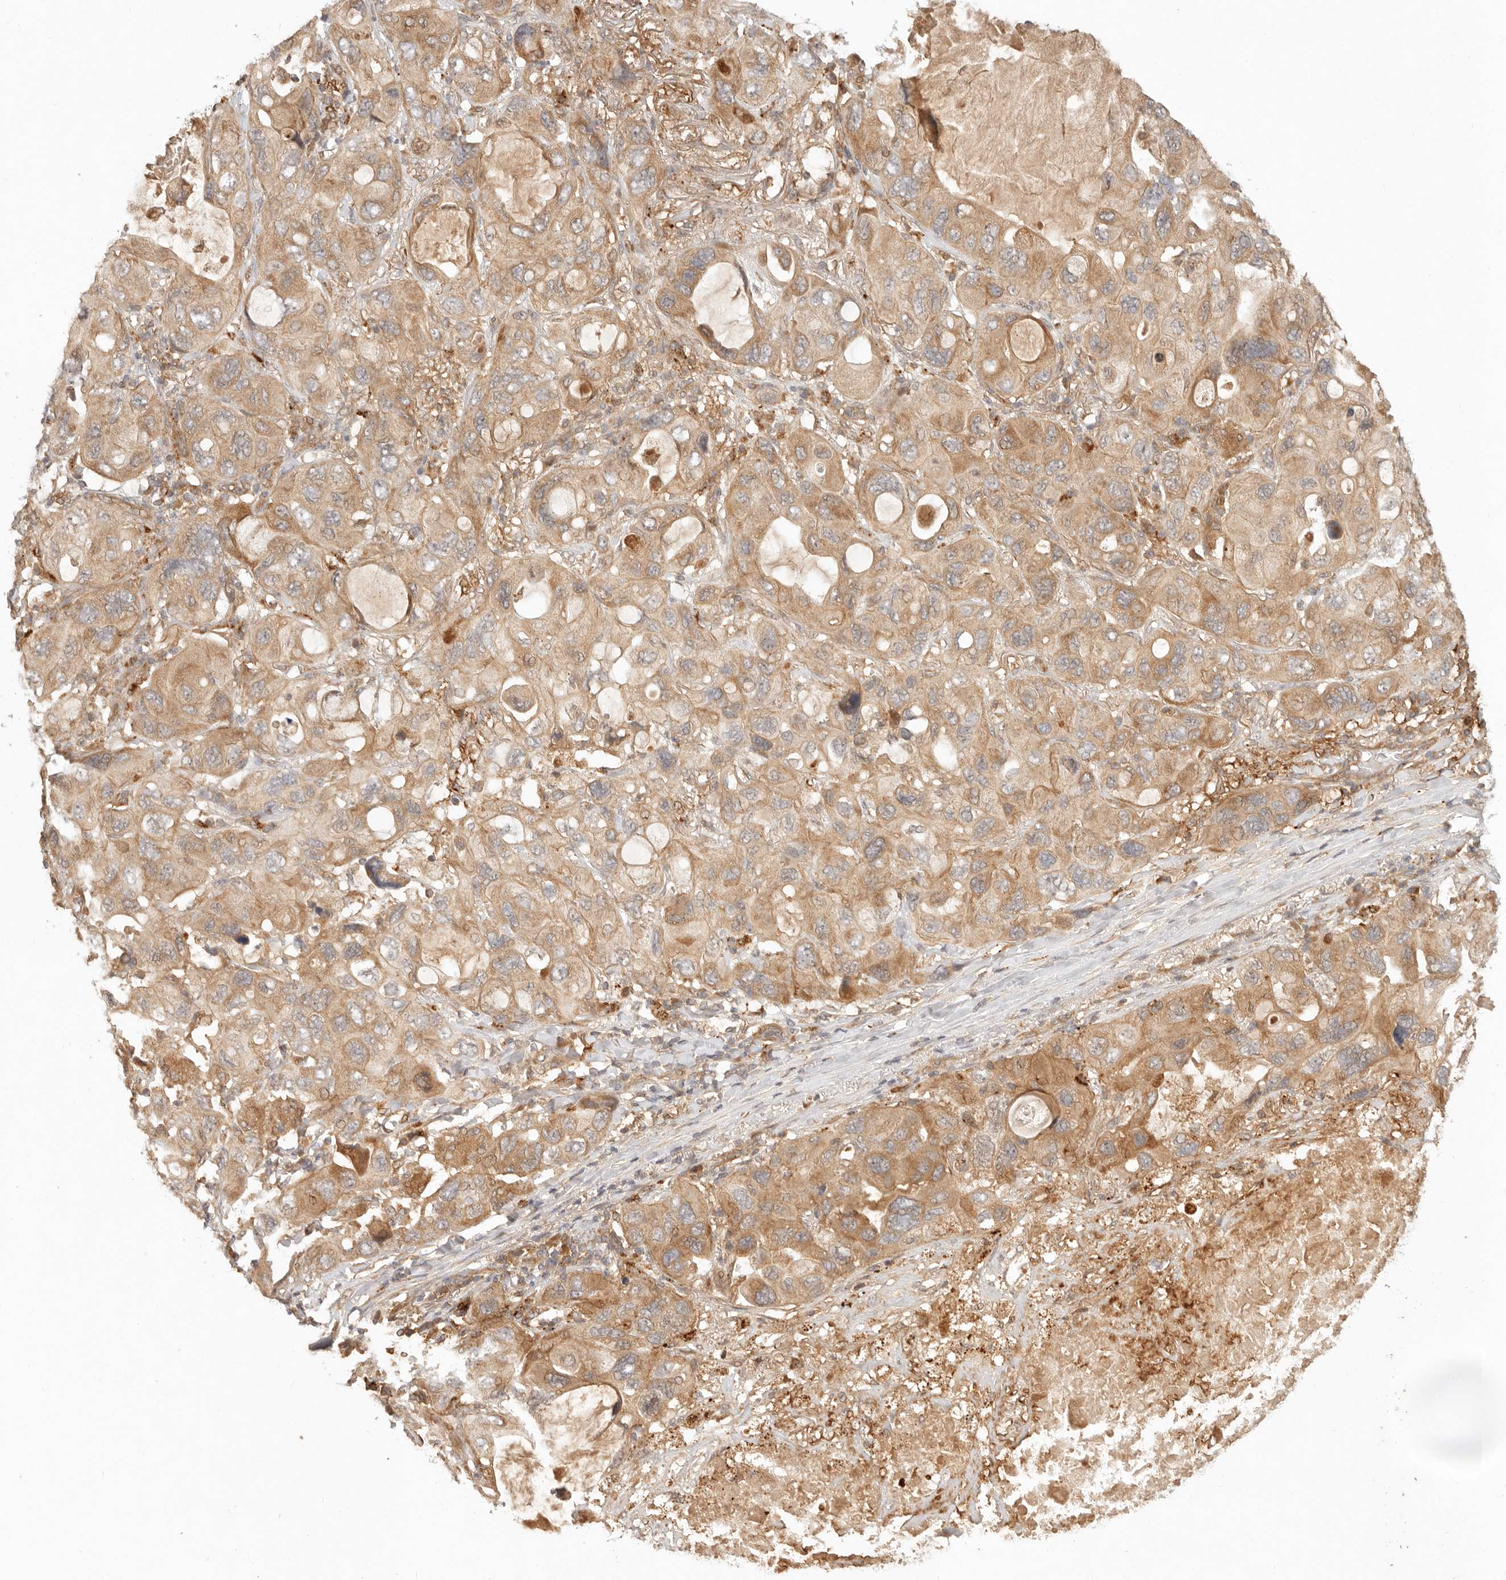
{"staining": {"intensity": "moderate", "quantity": ">75%", "location": "cytoplasmic/membranous"}, "tissue": "lung cancer", "cell_type": "Tumor cells", "image_type": "cancer", "snomed": [{"axis": "morphology", "description": "Squamous cell carcinoma, NOS"}, {"axis": "topography", "description": "Lung"}], "caption": "Approximately >75% of tumor cells in lung cancer exhibit moderate cytoplasmic/membranous protein expression as visualized by brown immunohistochemical staining.", "gene": "ANKRD61", "patient": {"sex": "female", "age": 73}}